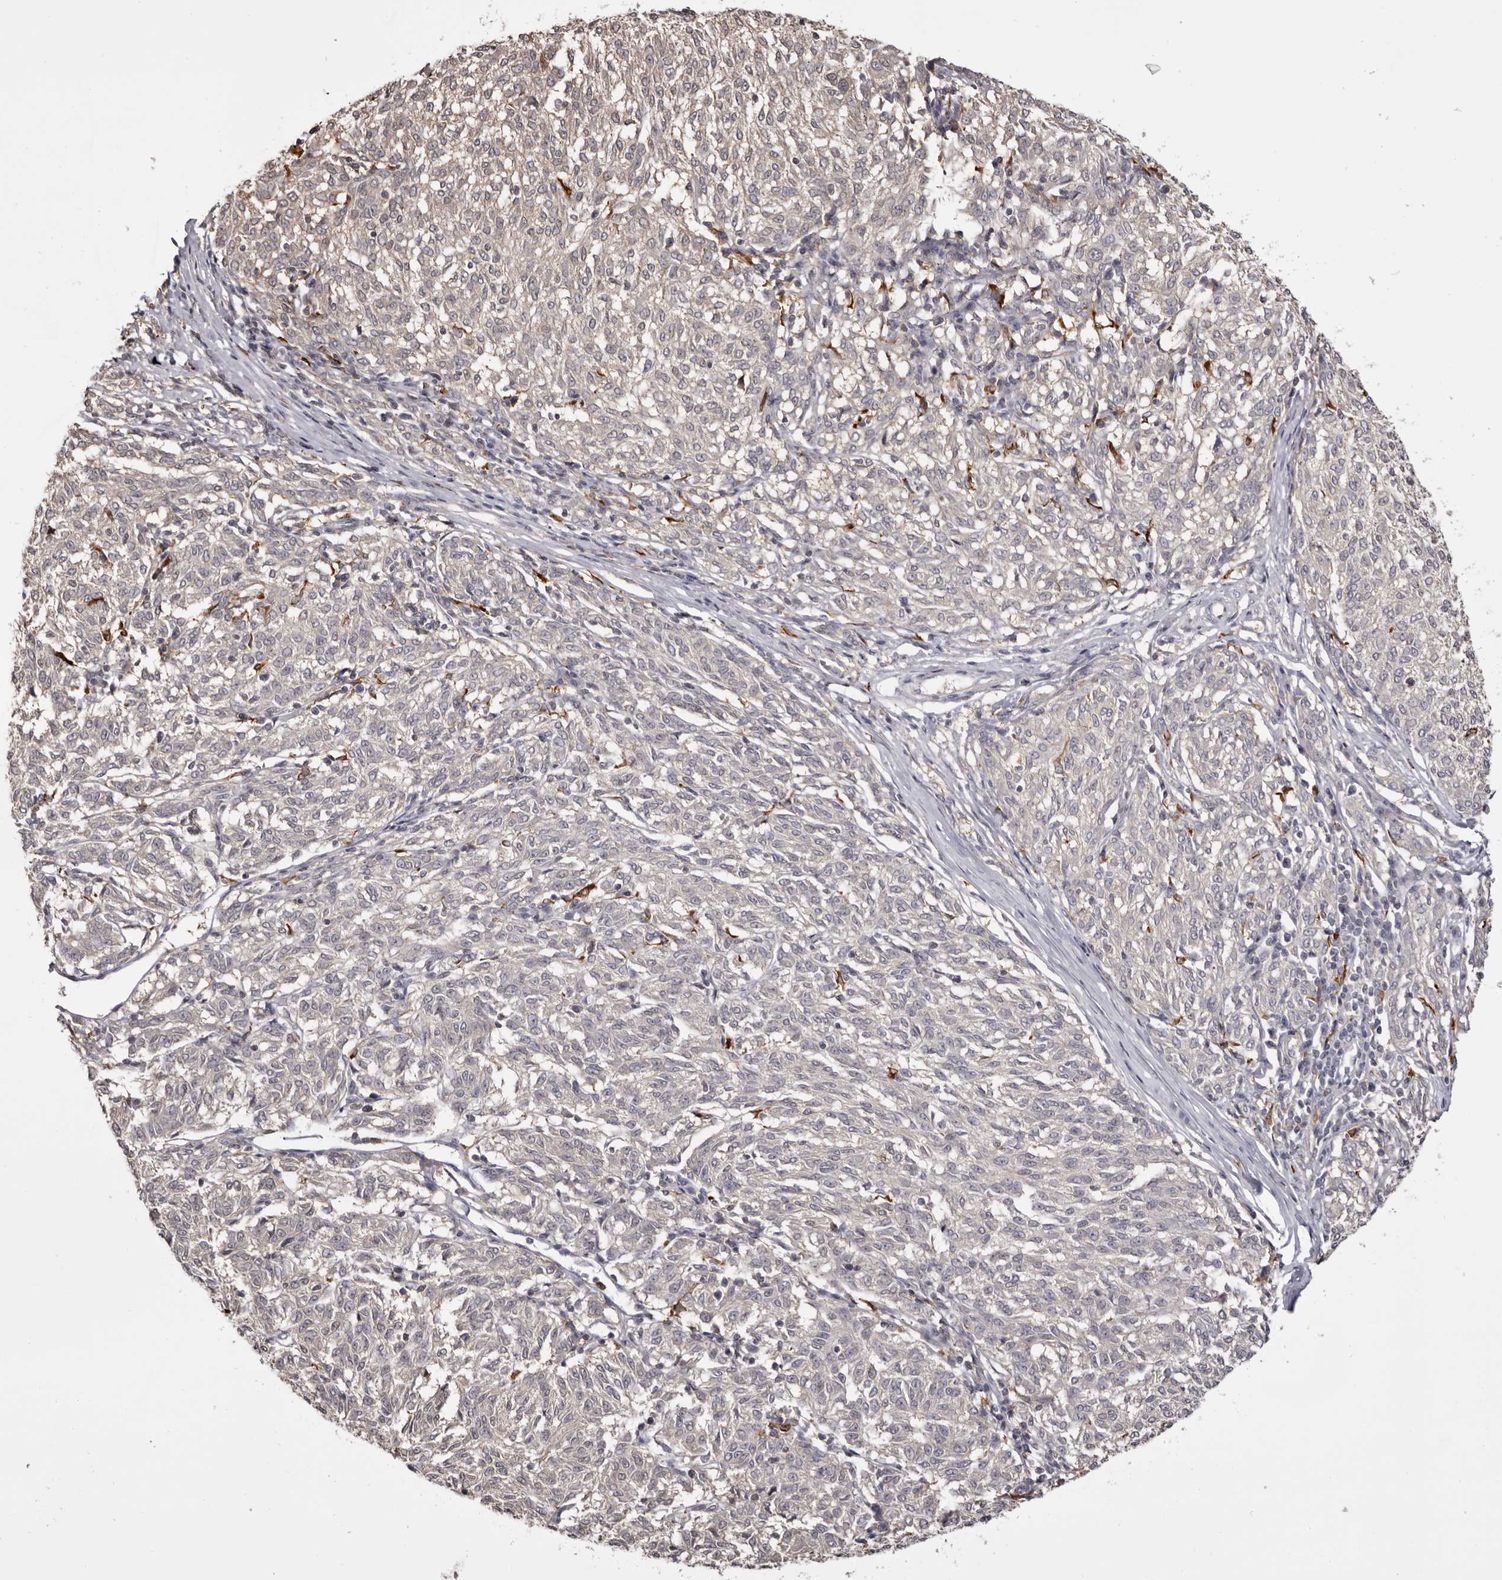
{"staining": {"intensity": "negative", "quantity": "none", "location": "none"}, "tissue": "melanoma", "cell_type": "Tumor cells", "image_type": "cancer", "snomed": [{"axis": "morphology", "description": "Malignant melanoma, NOS"}, {"axis": "topography", "description": "Skin"}], "caption": "High power microscopy histopathology image of an IHC histopathology image of malignant melanoma, revealing no significant staining in tumor cells.", "gene": "TNNI1", "patient": {"sex": "female", "age": 72}}